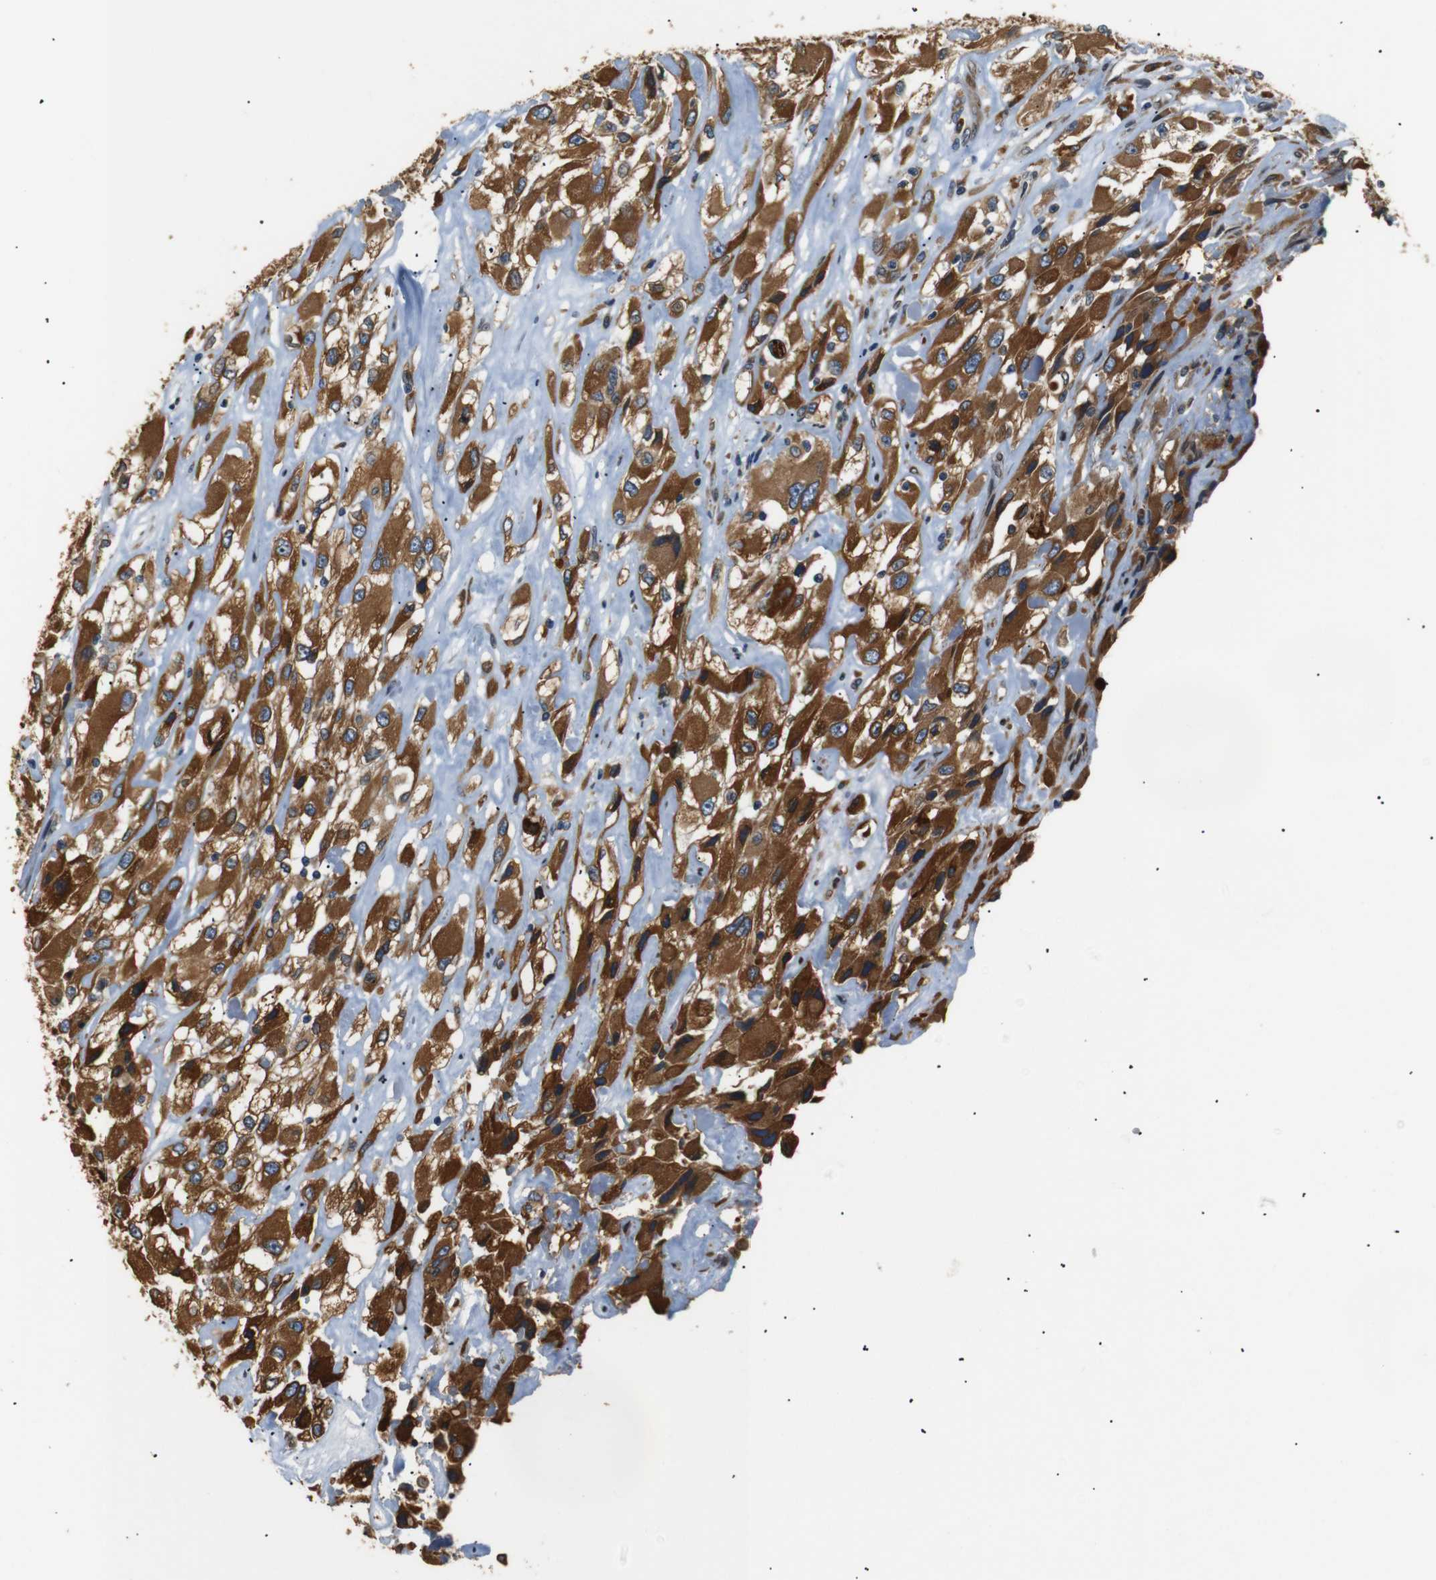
{"staining": {"intensity": "strong", "quantity": ">75%", "location": "cytoplasmic/membranous"}, "tissue": "renal cancer", "cell_type": "Tumor cells", "image_type": "cancer", "snomed": [{"axis": "morphology", "description": "Adenocarcinoma, NOS"}, {"axis": "topography", "description": "Kidney"}], "caption": "DAB (3,3'-diaminobenzidine) immunohistochemical staining of human renal cancer (adenocarcinoma) reveals strong cytoplasmic/membranous protein expression in approximately >75% of tumor cells.", "gene": "TMED2", "patient": {"sex": "female", "age": 52}}